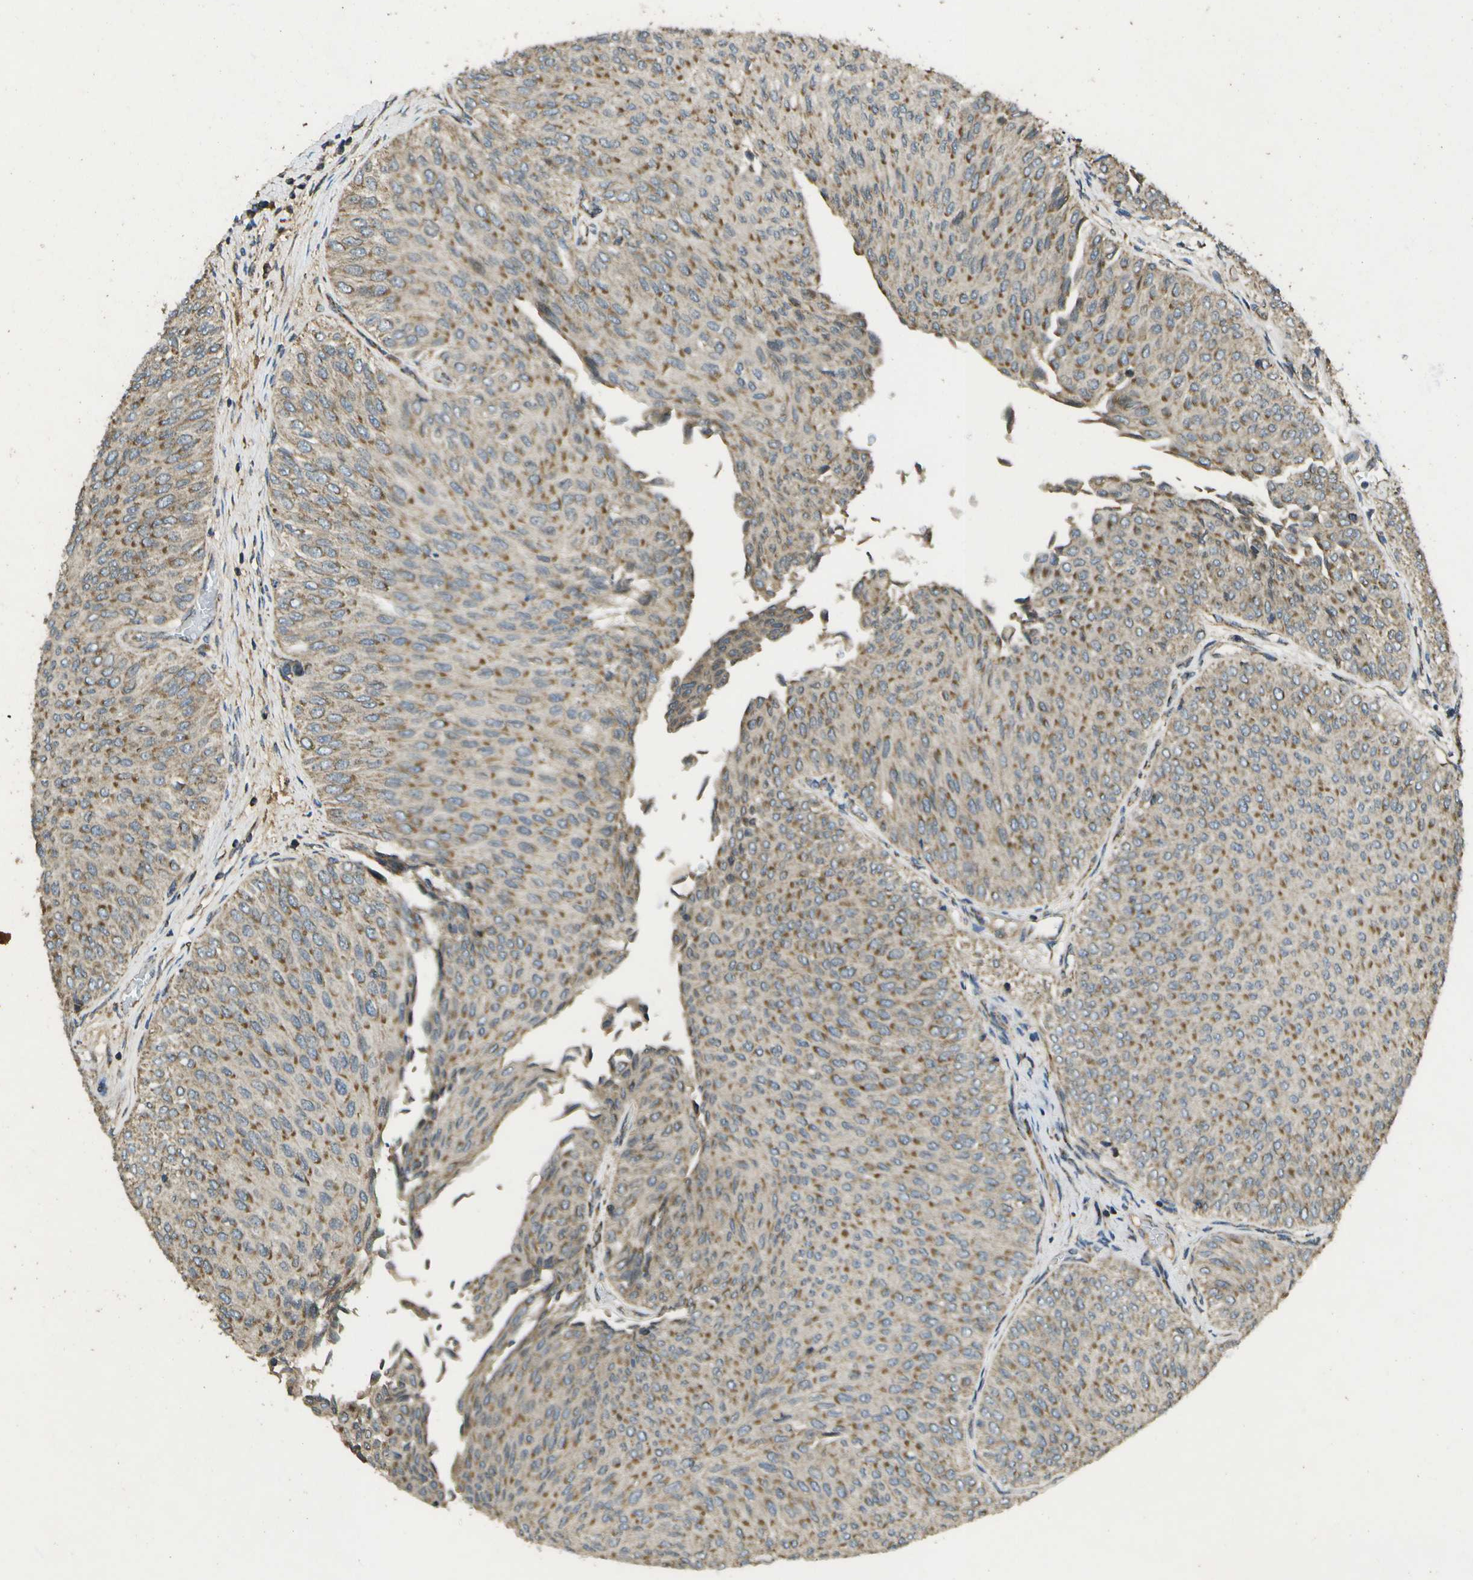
{"staining": {"intensity": "moderate", "quantity": ">75%", "location": "cytoplasmic/membranous"}, "tissue": "urothelial cancer", "cell_type": "Tumor cells", "image_type": "cancer", "snomed": [{"axis": "morphology", "description": "Urothelial carcinoma, Low grade"}, {"axis": "topography", "description": "Urinary bladder"}], "caption": "Urothelial cancer tissue exhibits moderate cytoplasmic/membranous expression in approximately >75% of tumor cells", "gene": "HFE", "patient": {"sex": "male", "age": 78}}